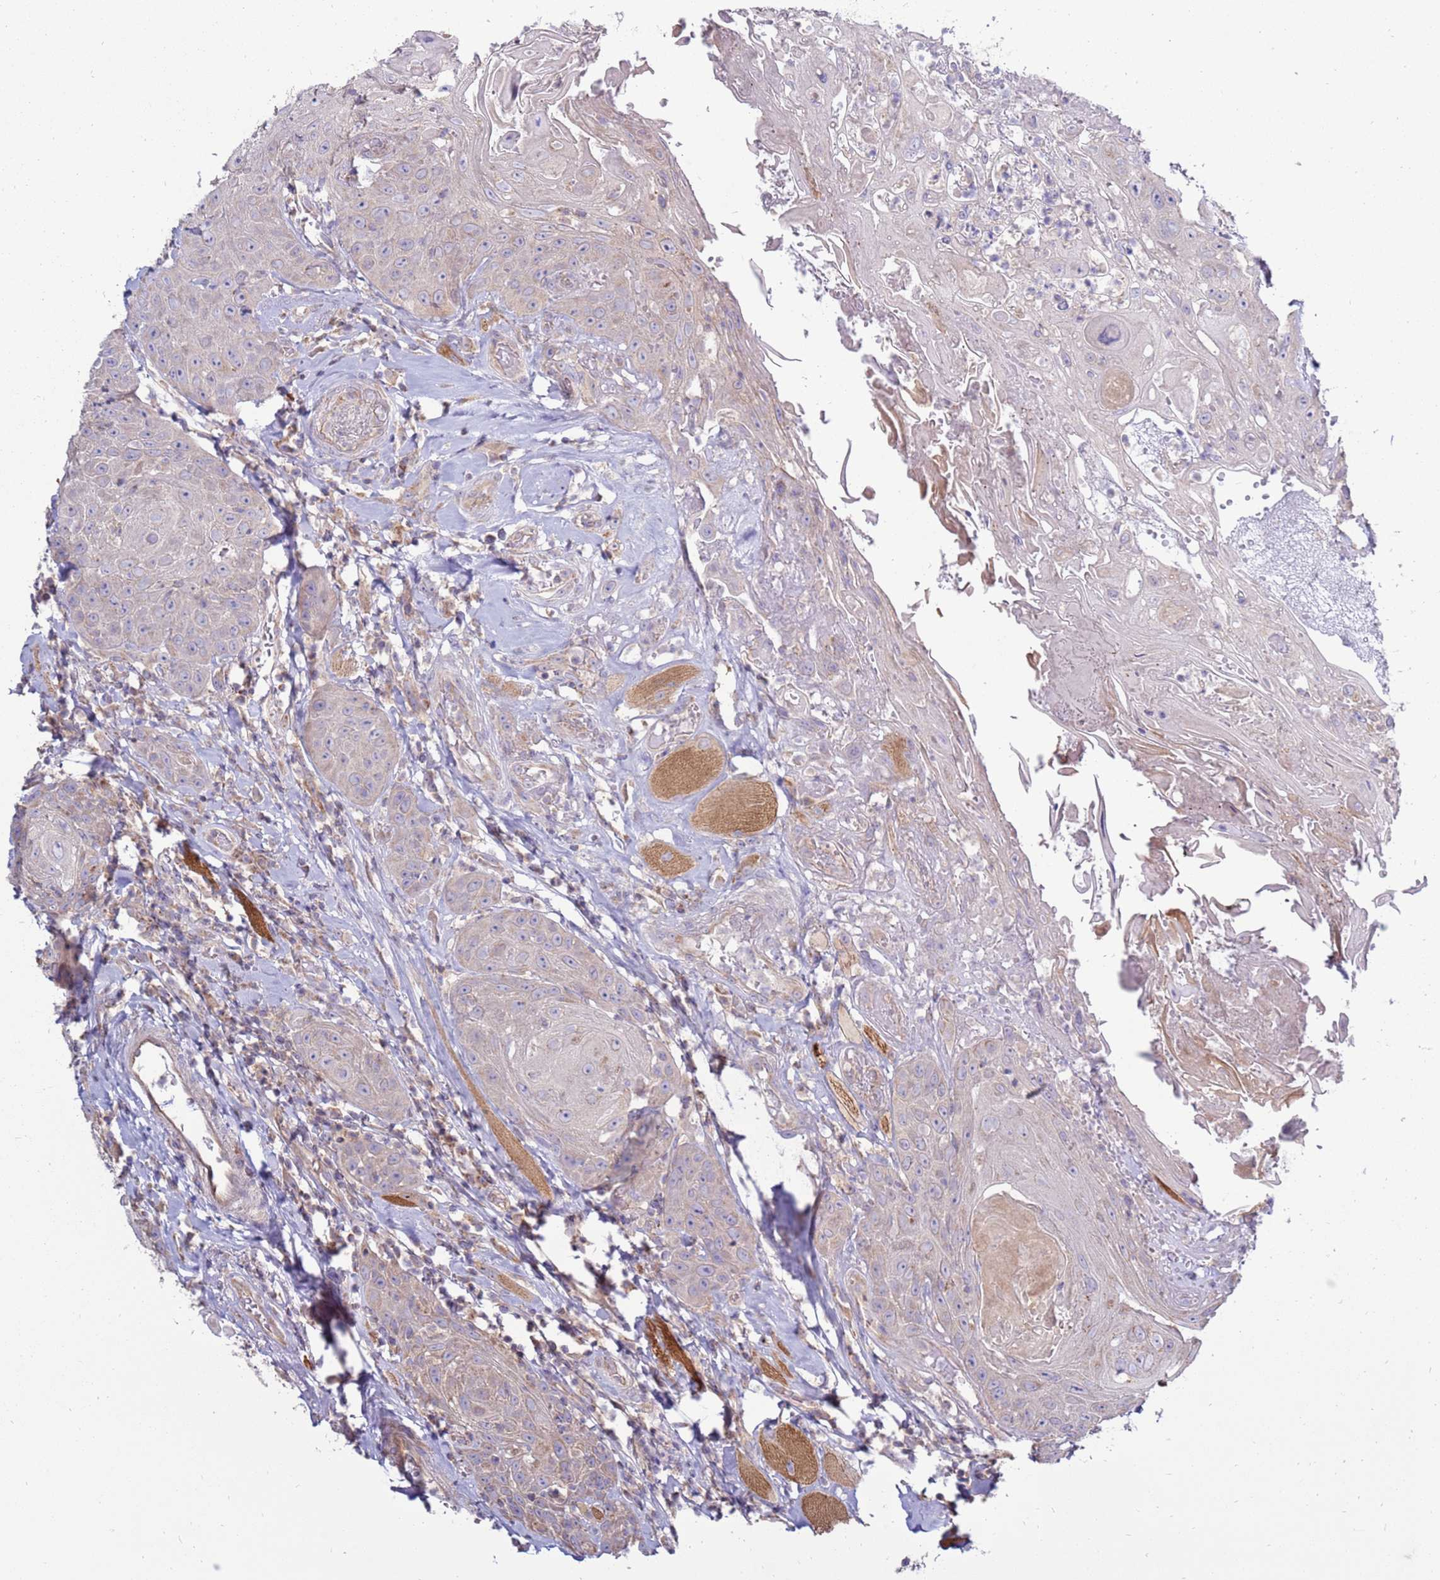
{"staining": {"intensity": "negative", "quantity": "none", "location": "none"}, "tissue": "head and neck cancer", "cell_type": "Tumor cells", "image_type": "cancer", "snomed": [{"axis": "morphology", "description": "Squamous cell carcinoma, NOS"}, {"axis": "topography", "description": "Head-Neck"}], "caption": "Immunohistochemistry of human squamous cell carcinoma (head and neck) displays no positivity in tumor cells. Brightfield microscopy of IHC stained with DAB (3,3'-diaminobenzidine) (brown) and hematoxylin (blue), captured at high magnification.", "gene": "TRAPPC4", "patient": {"sex": "female", "age": 59}}